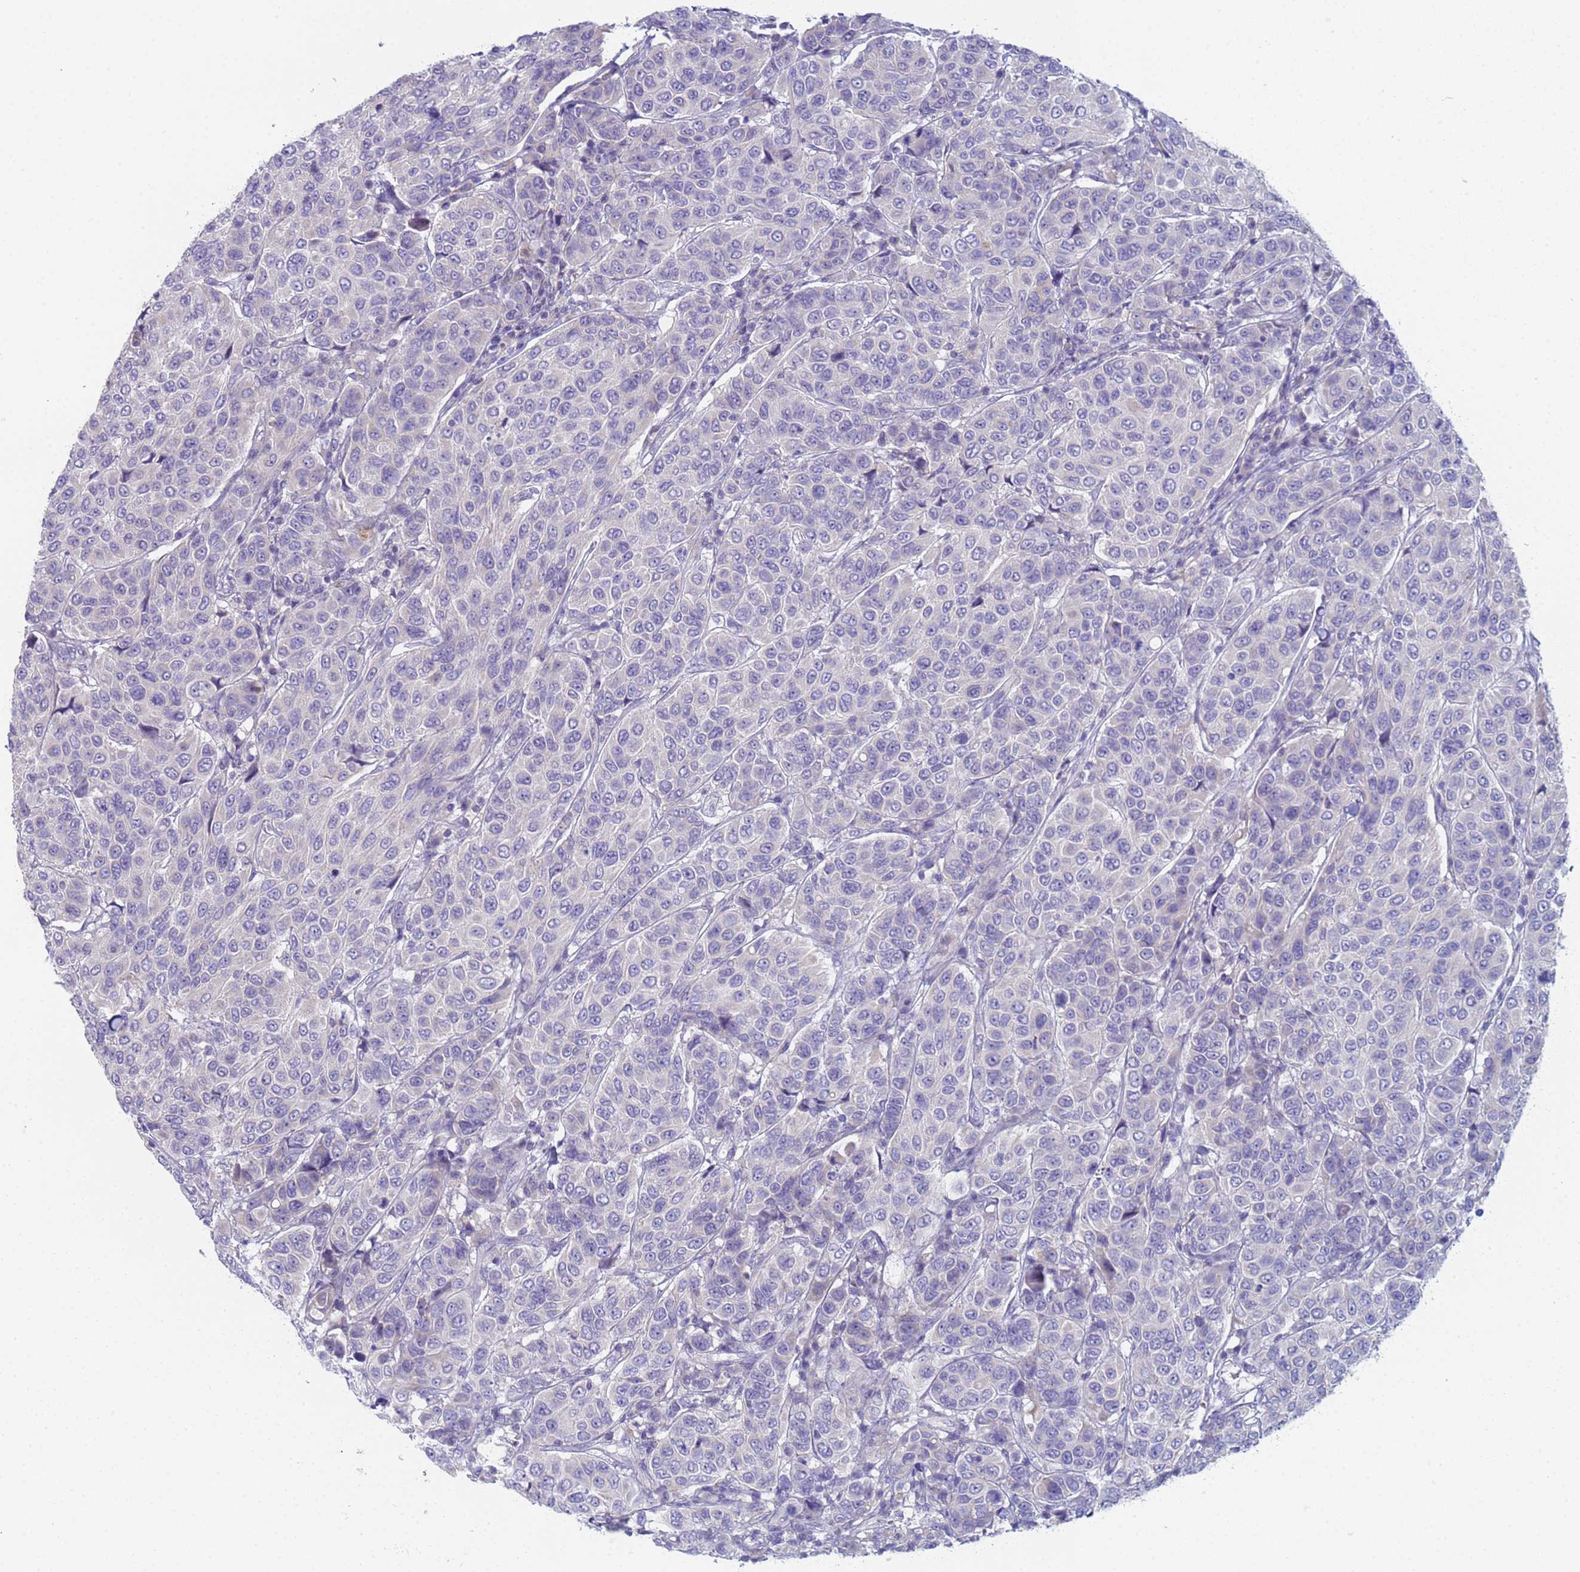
{"staining": {"intensity": "negative", "quantity": "none", "location": "none"}, "tissue": "breast cancer", "cell_type": "Tumor cells", "image_type": "cancer", "snomed": [{"axis": "morphology", "description": "Duct carcinoma"}, {"axis": "topography", "description": "Breast"}], "caption": "Tumor cells show no significant protein staining in infiltrating ductal carcinoma (breast).", "gene": "CR1", "patient": {"sex": "female", "age": 55}}